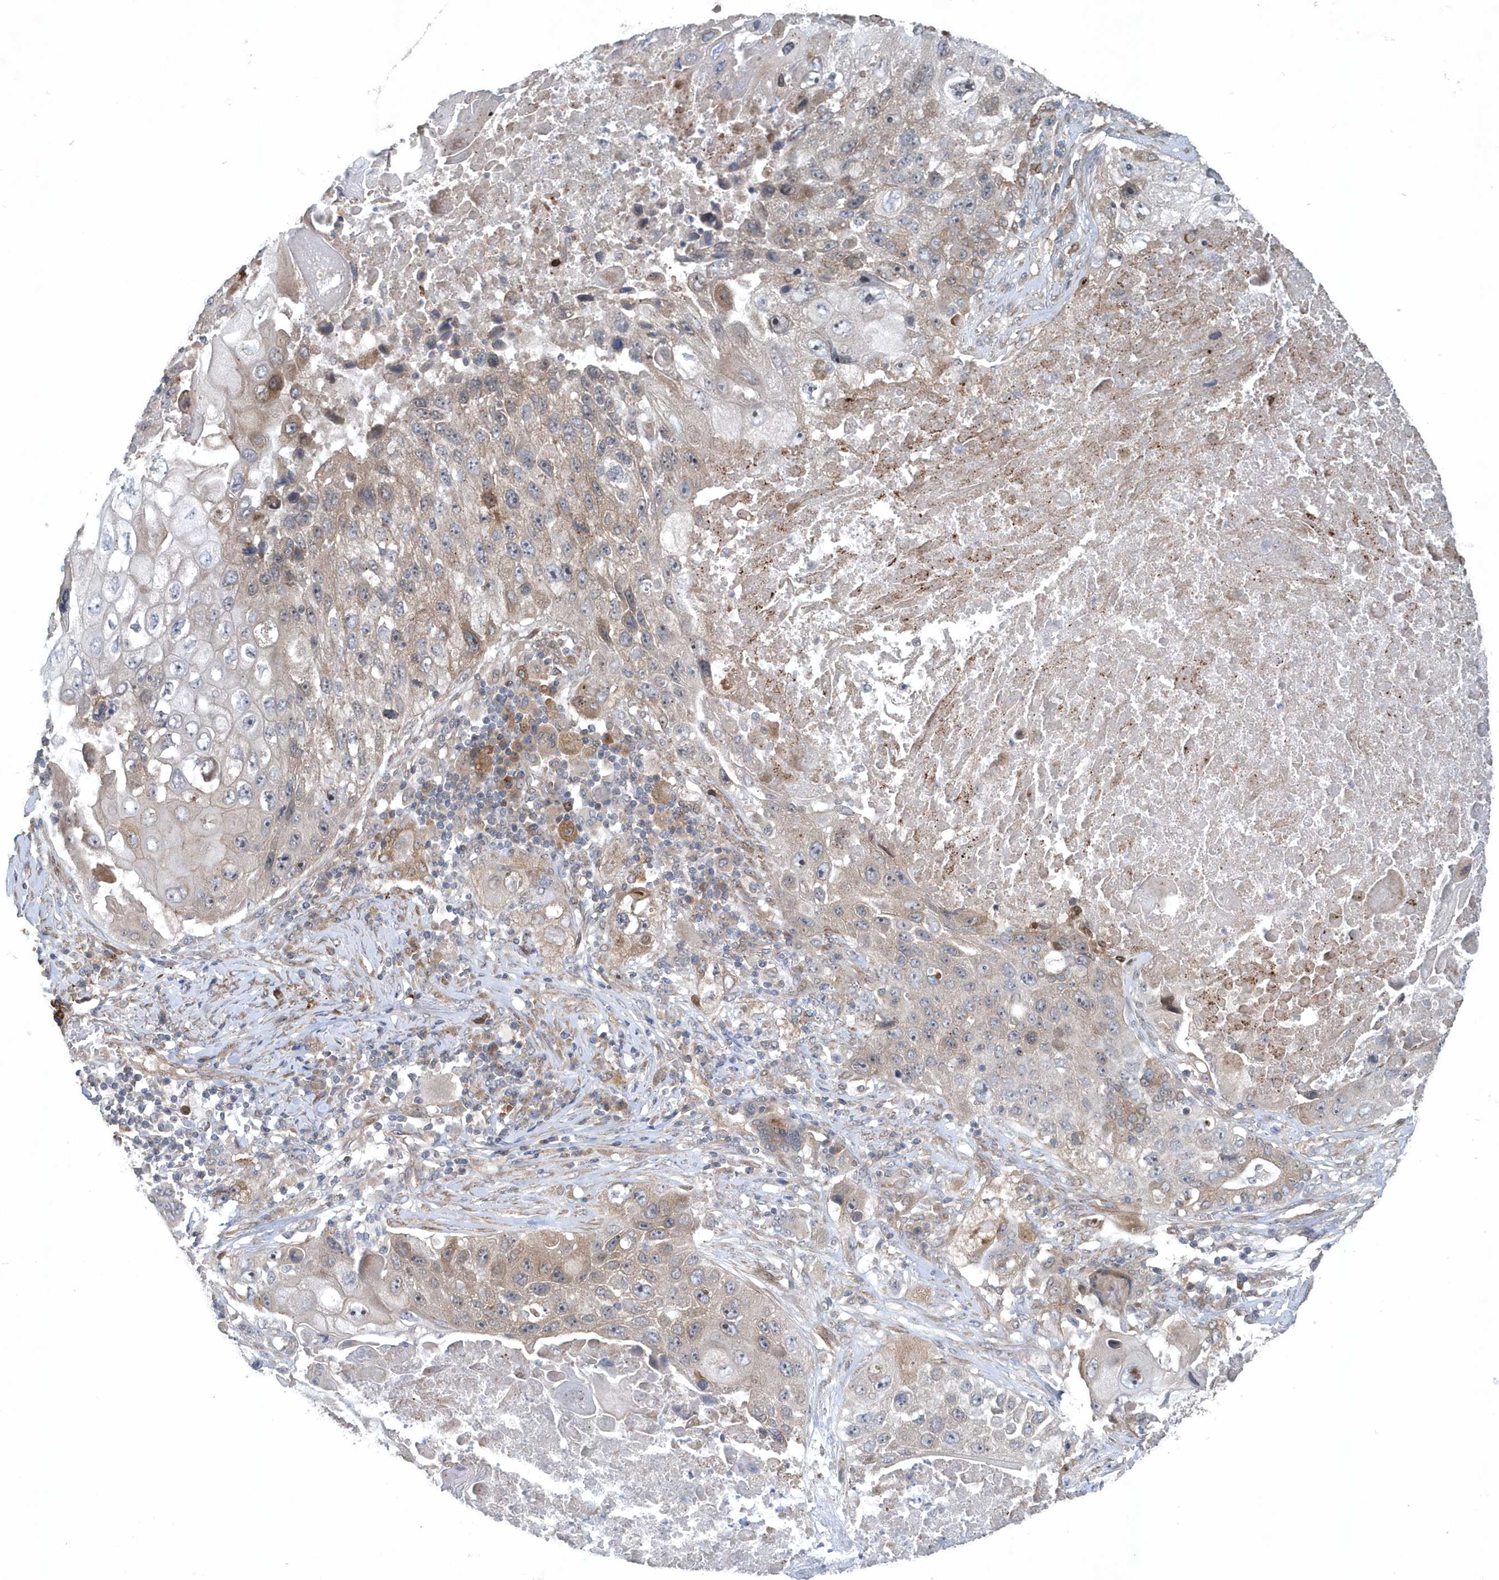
{"staining": {"intensity": "weak", "quantity": "<25%", "location": "cytoplasmic/membranous"}, "tissue": "lung cancer", "cell_type": "Tumor cells", "image_type": "cancer", "snomed": [{"axis": "morphology", "description": "Squamous cell carcinoma, NOS"}, {"axis": "topography", "description": "Lung"}], "caption": "Immunohistochemistry of human lung squamous cell carcinoma demonstrates no staining in tumor cells.", "gene": "MCC", "patient": {"sex": "male", "age": 61}}